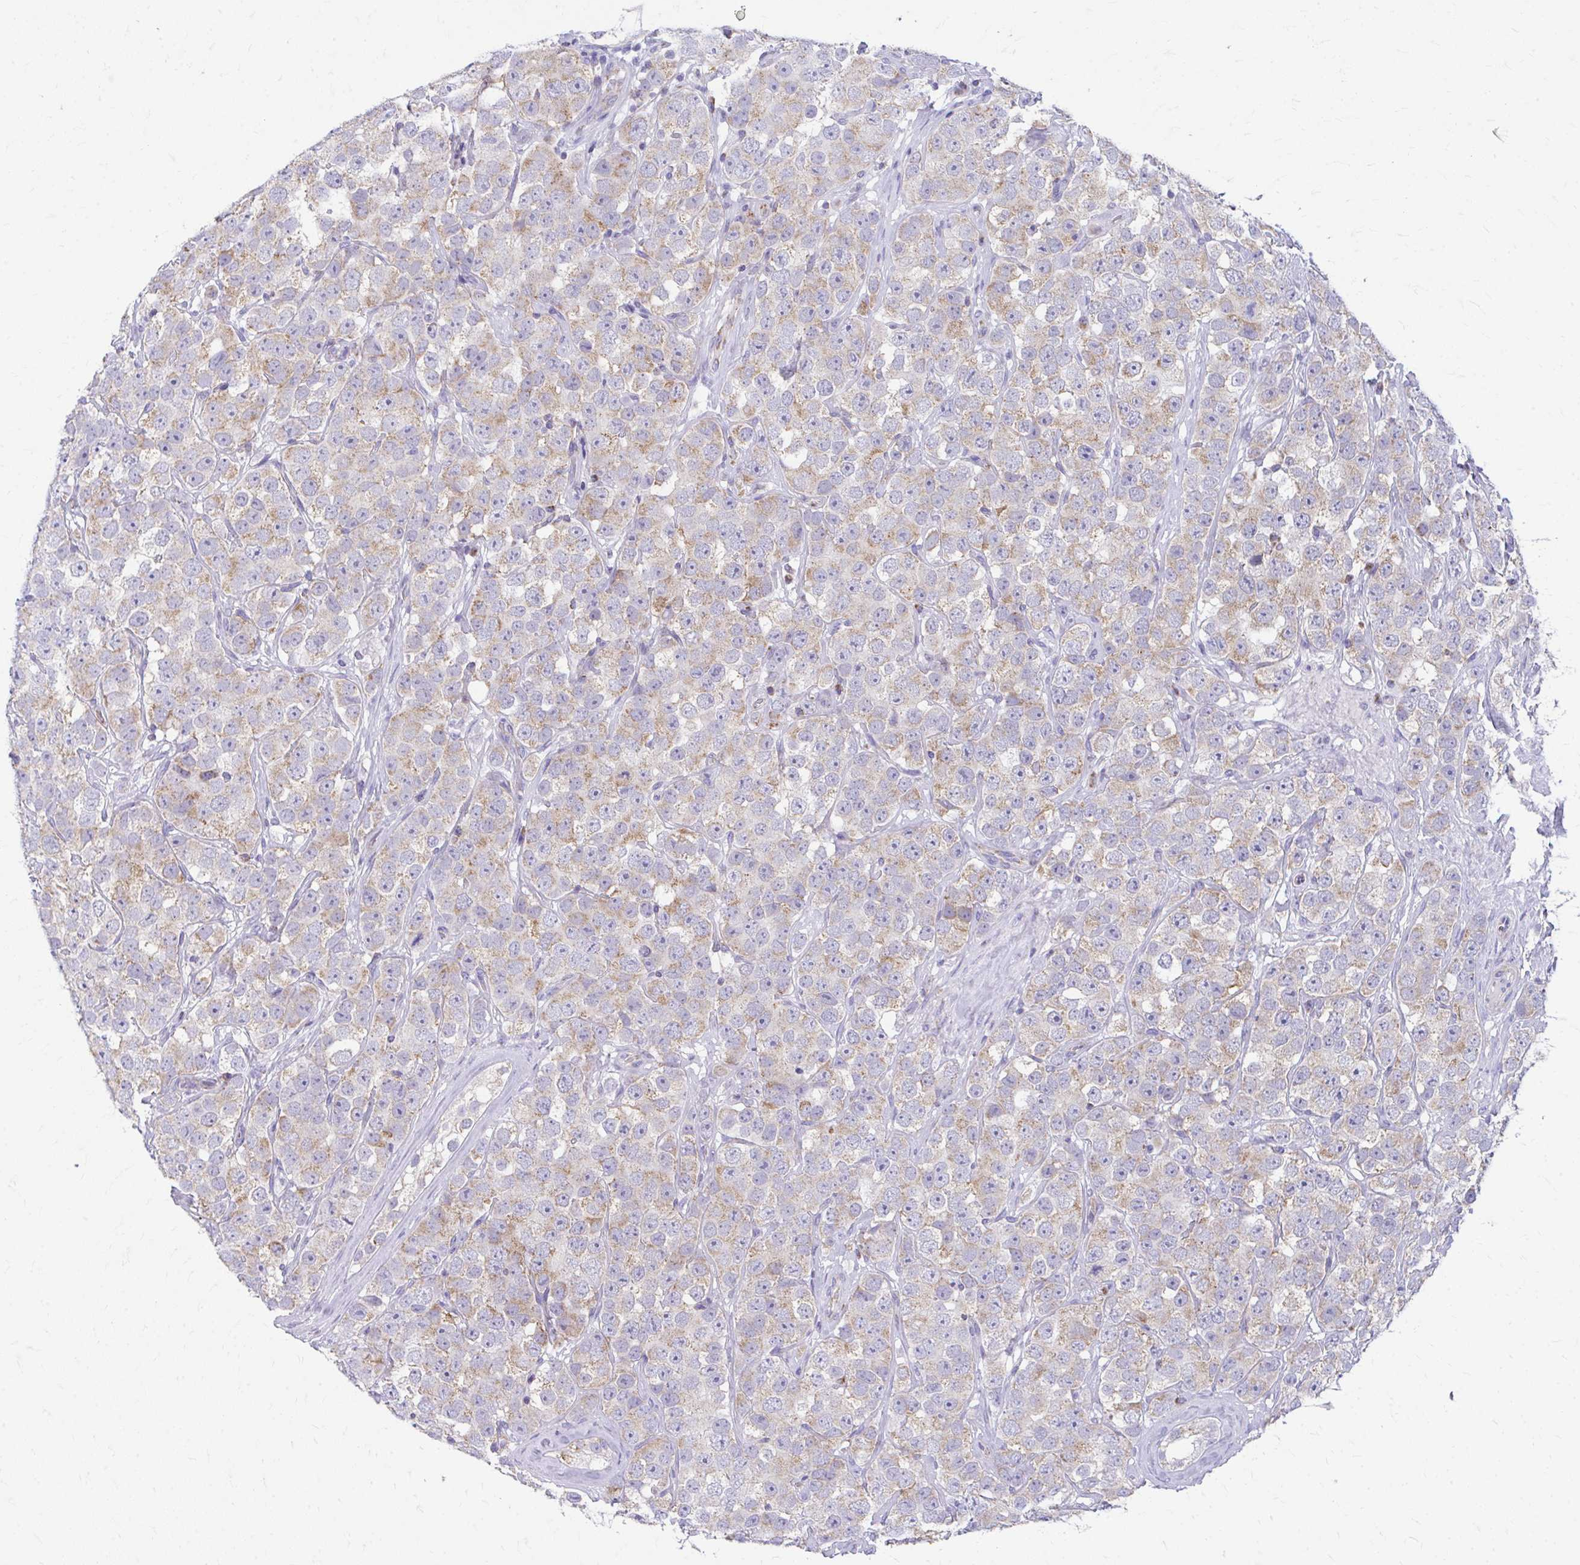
{"staining": {"intensity": "weak", "quantity": ">75%", "location": "cytoplasmic/membranous"}, "tissue": "testis cancer", "cell_type": "Tumor cells", "image_type": "cancer", "snomed": [{"axis": "morphology", "description": "Seminoma, NOS"}, {"axis": "topography", "description": "Testis"}], "caption": "Immunohistochemistry (IHC) micrograph of neoplastic tissue: human testis seminoma stained using immunohistochemistry (IHC) displays low levels of weak protein expression localized specifically in the cytoplasmic/membranous of tumor cells, appearing as a cytoplasmic/membranous brown color.", "gene": "MRPL19", "patient": {"sex": "male", "age": 28}}